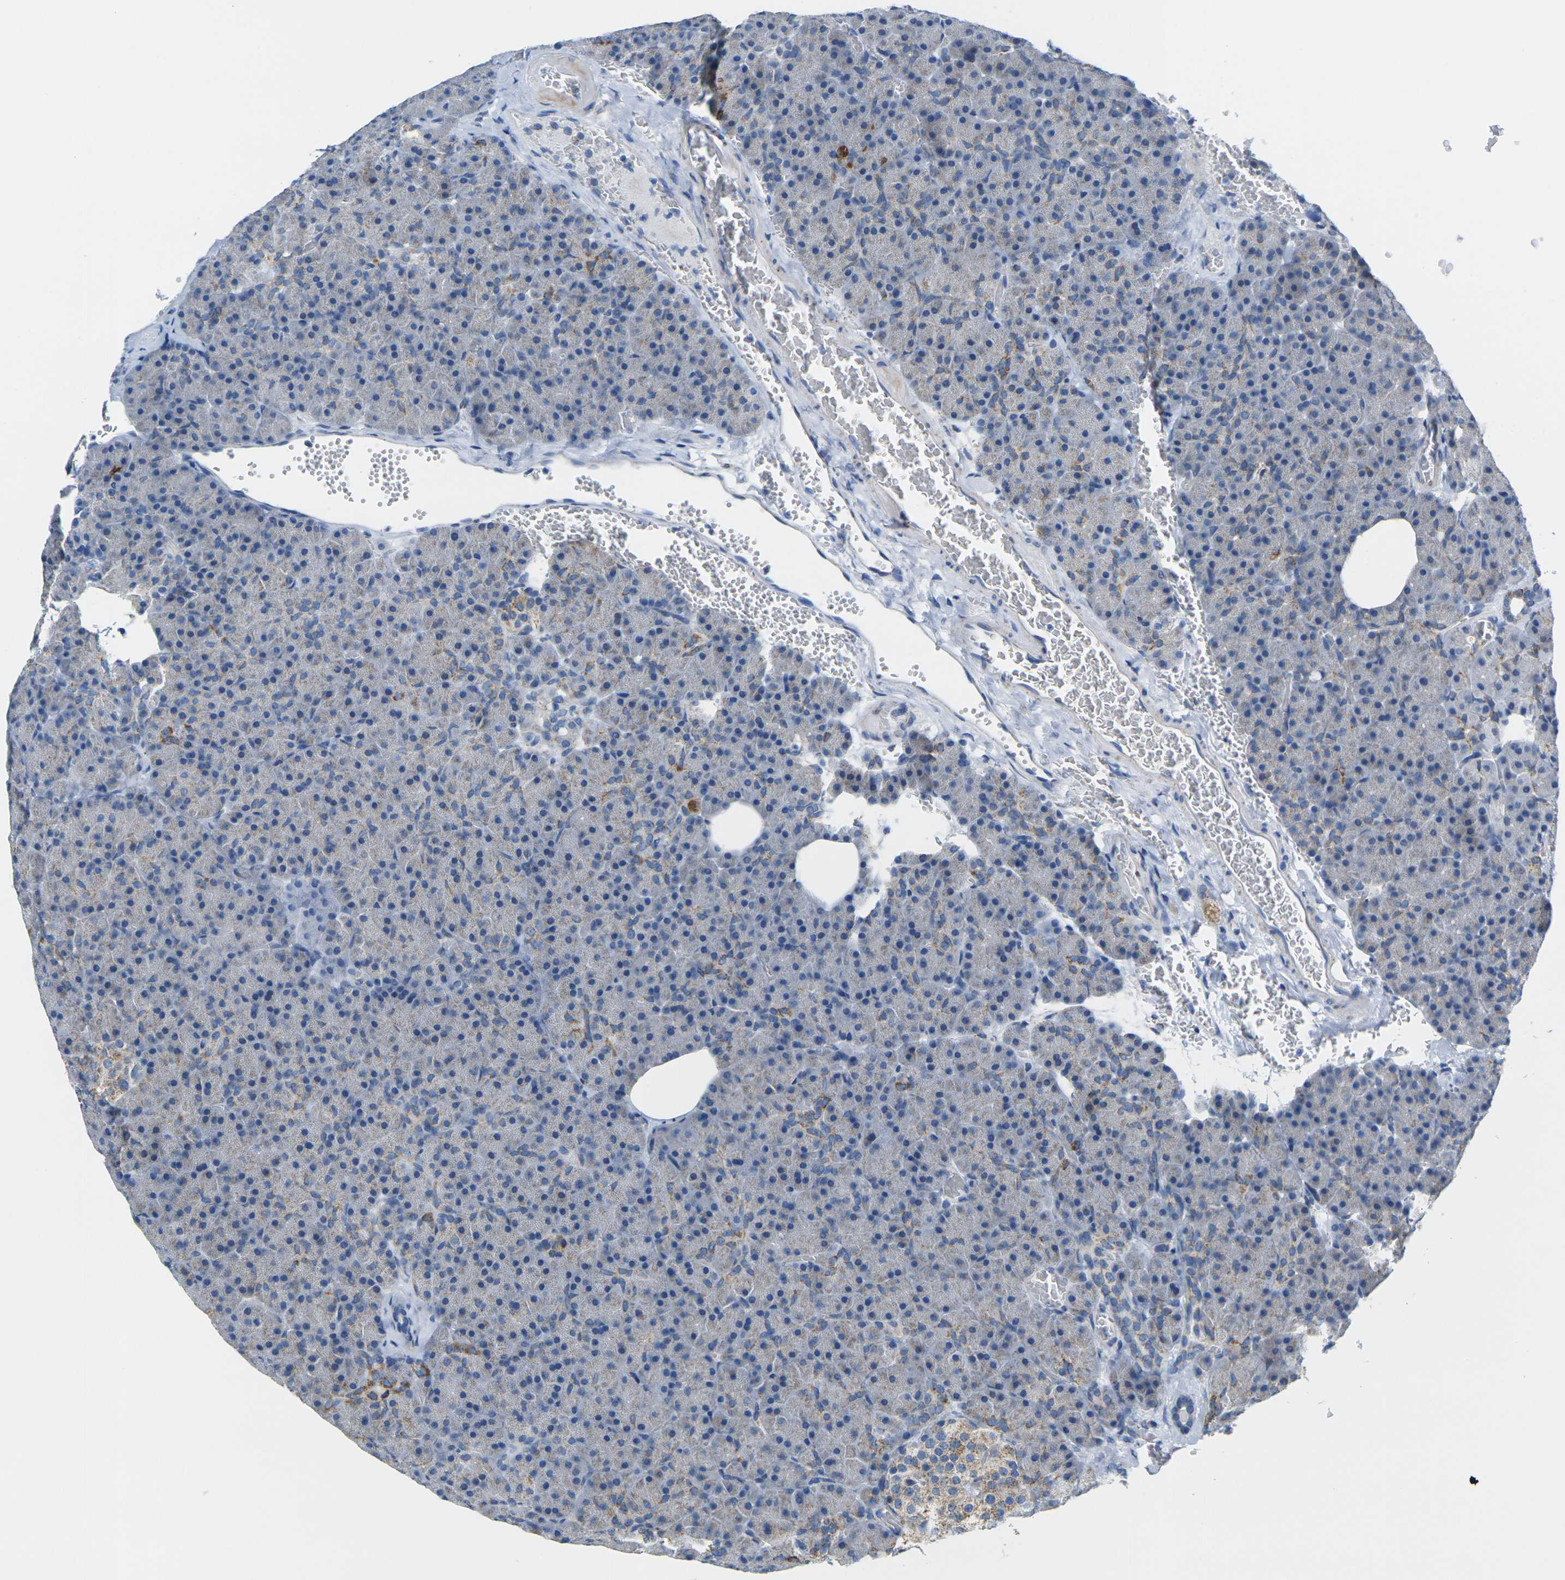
{"staining": {"intensity": "strong", "quantity": "<25%", "location": "cytoplasmic/membranous"}, "tissue": "pancreas", "cell_type": "Exocrine glandular cells", "image_type": "normal", "snomed": [{"axis": "morphology", "description": "Normal tissue, NOS"}, {"axis": "topography", "description": "Pancreas"}], "caption": "IHC staining of benign pancreas, which demonstrates medium levels of strong cytoplasmic/membranous expression in approximately <25% of exocrine glandular cells indicating strong cytoplasmic/membranous protein expression. The staining was performed using DAB (brown) for protein detection and nuclei were counterstained in hematoxylin (blue).", "gene": "TMEM204", "patient": {"sex": "female", "age": 35}}